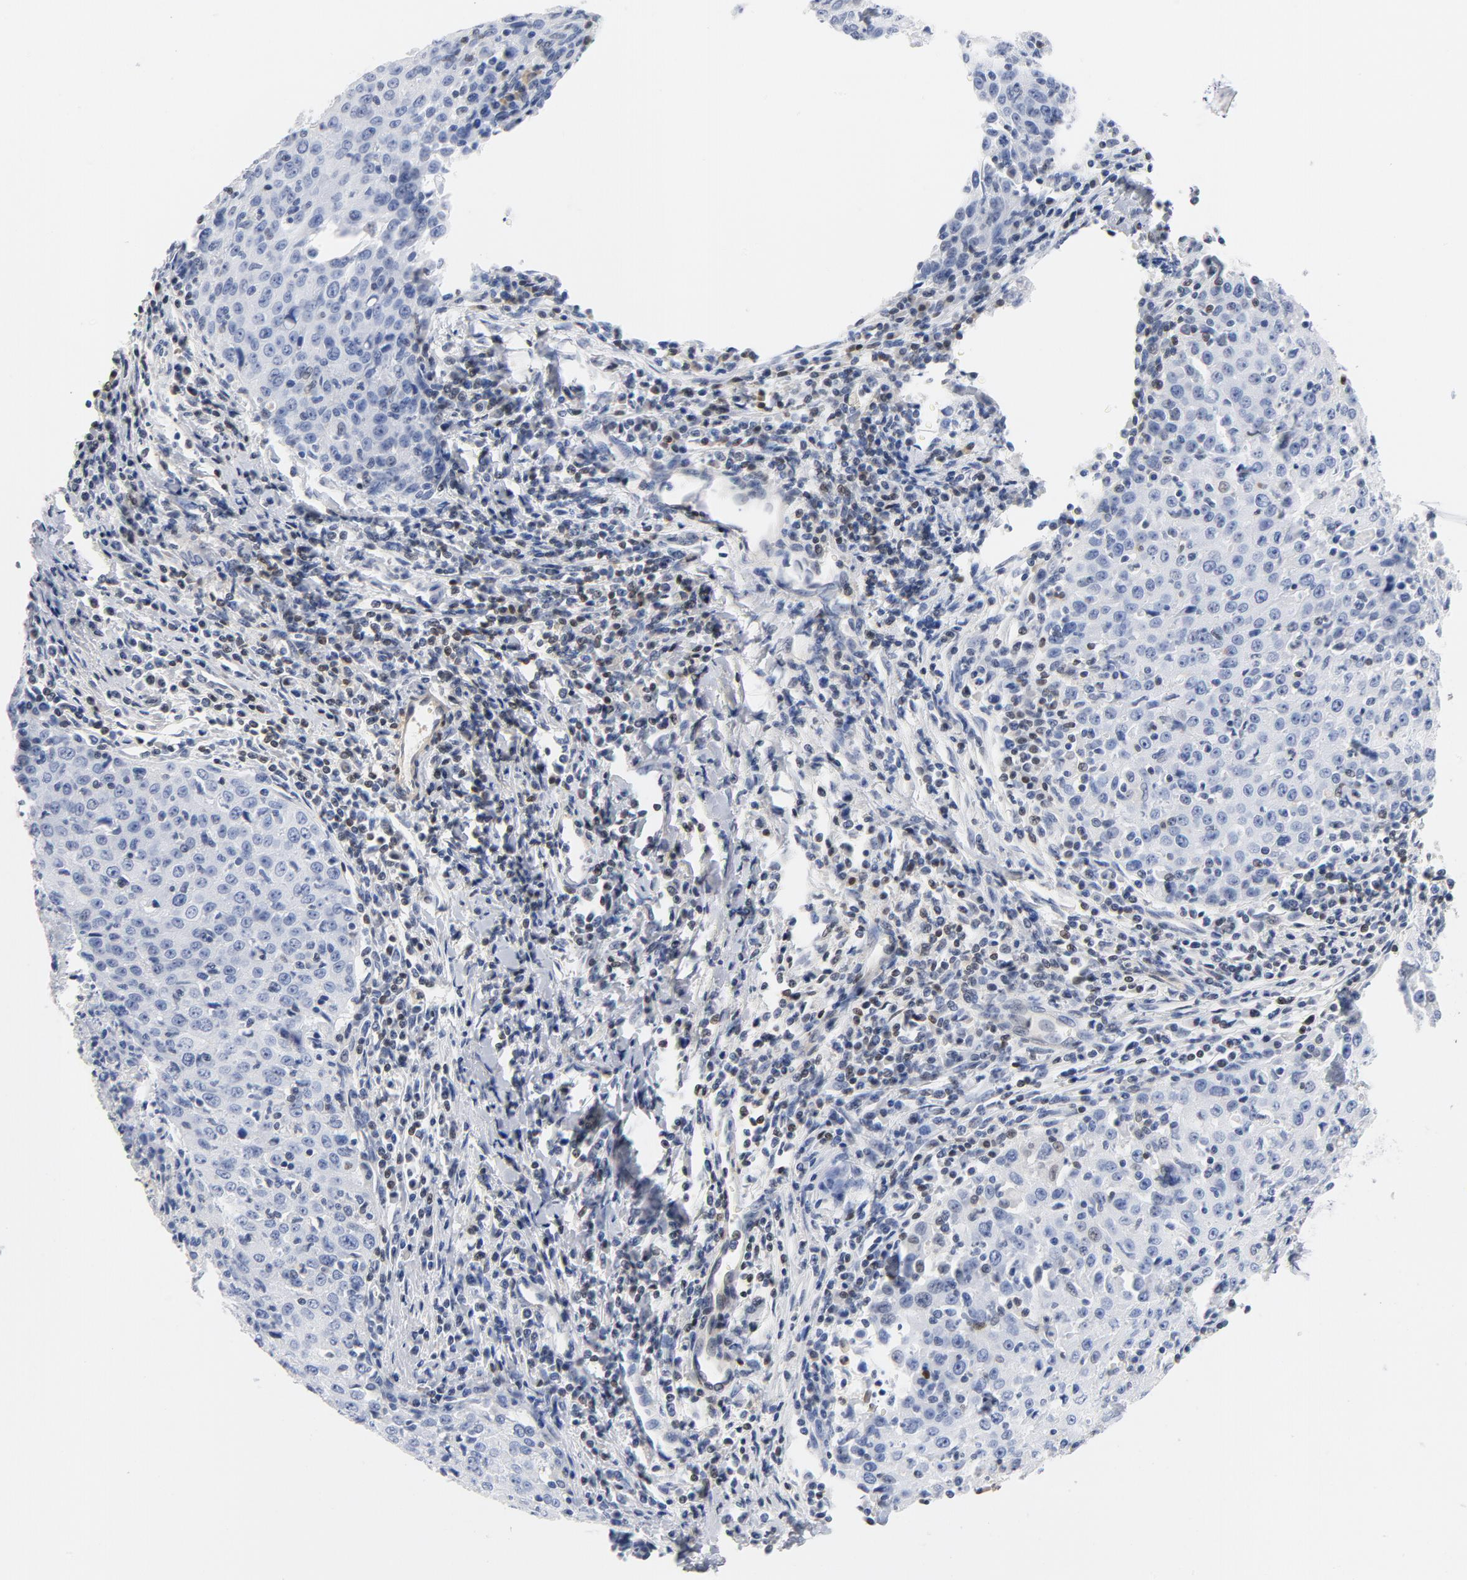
{"staining": {"intensity": "negative", "quantity": "none", "location": "none"}, "tissue": "cervical cancer", "cell_type": "Tumor cells", "image_type": "cancer", "snomed": [{"axis": "morphology", "description": "Squamous cell carcinoma, NOS"}, {"axis": "topography", "description": "Cervix"}], "caption": "DAB (3,3'-diaminobenzidine) immunohistochemical staining of human cervical cancer shows no significant staining in tumor cells. (Stains: DAB (3,3'-diaminobenzidine) IHC with hematoxylin counter stain, Microscopy: brightfield microscopy at high magnification).", "gene": "CDKN1B", "patient": {"sex": "female", "age": 27}}